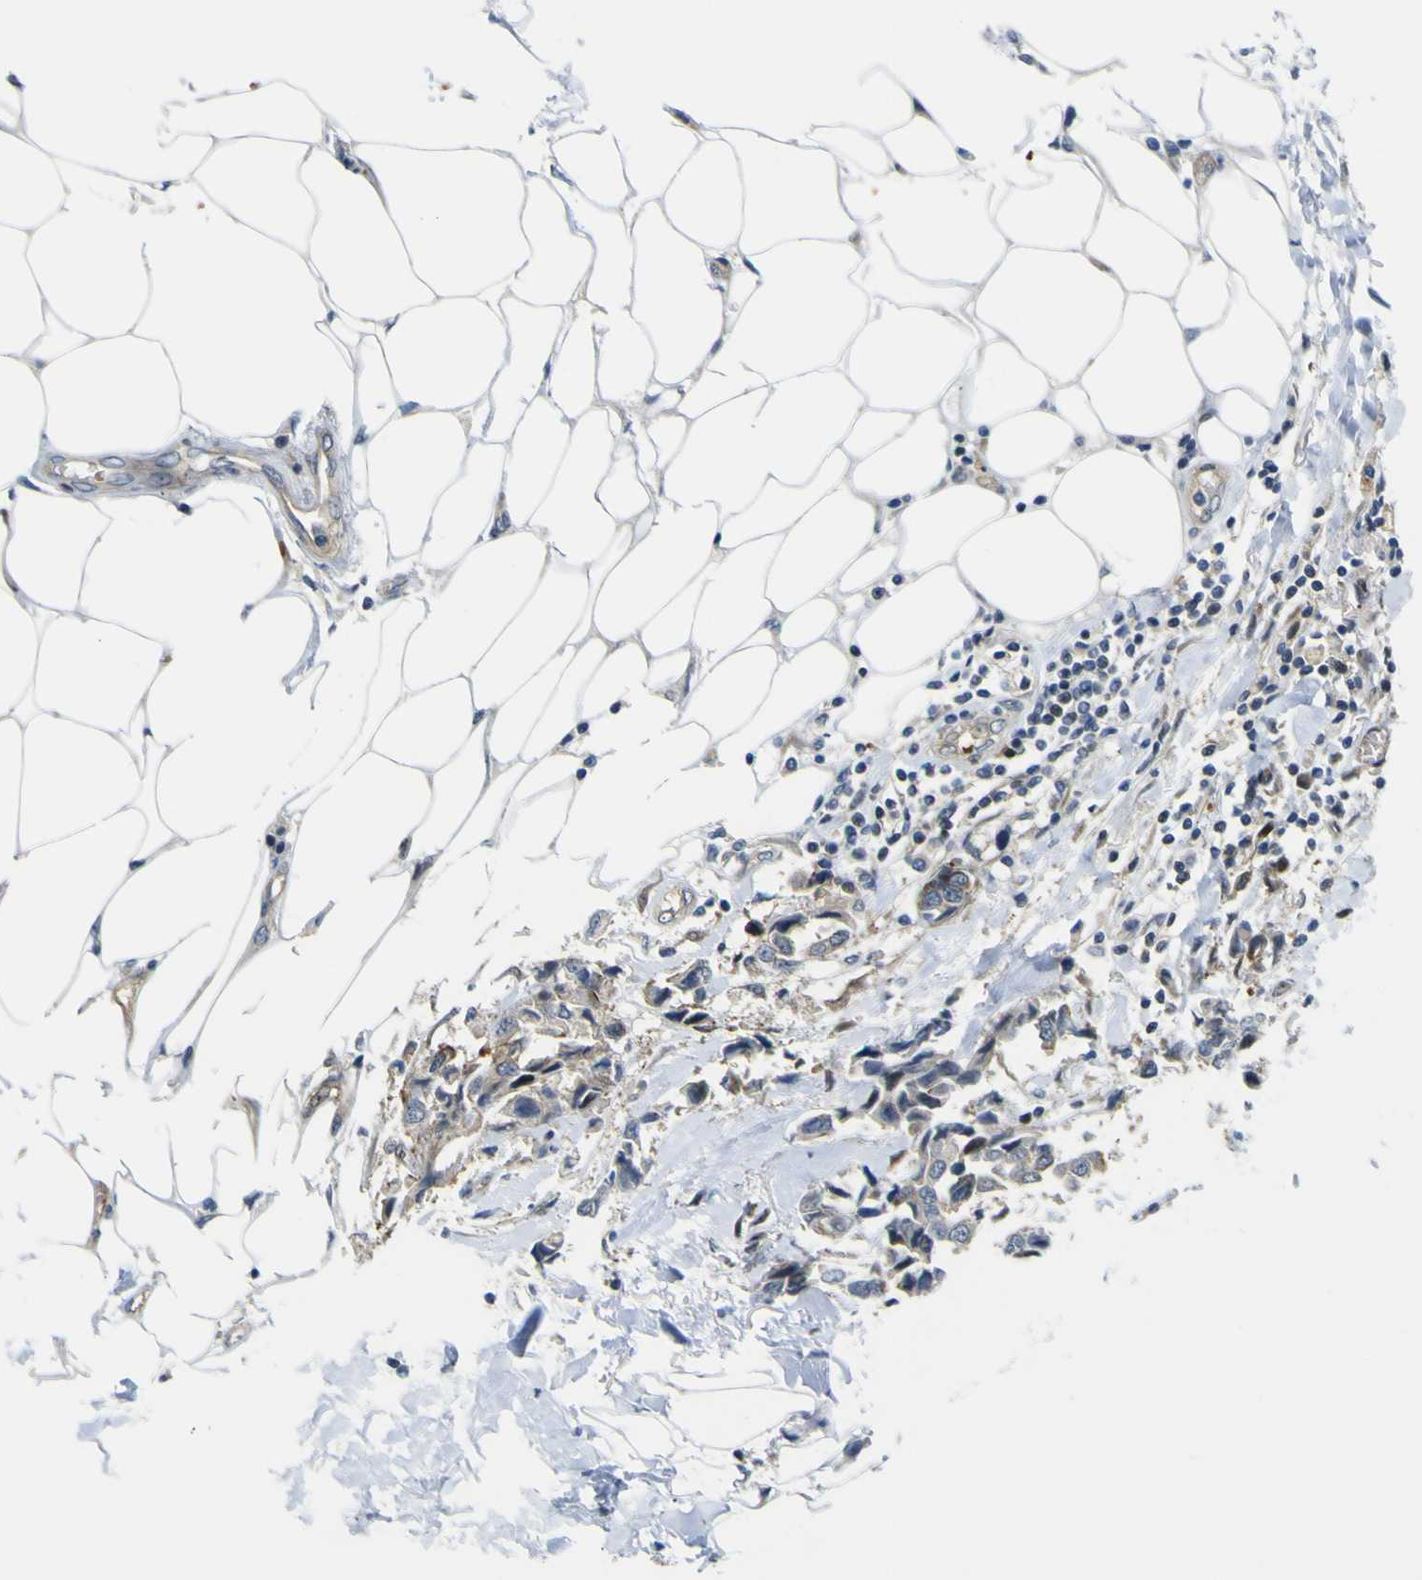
{"staining": {"intensity": "moderate", "quantity": "25%-75%", "location": "cytoplasmic/membranous"}, "tissue": "breast cancer", "cell_type": "Tumor cells", "image_type": "cancer", "snomed": [{"axis": "morphology", "description": "Duct carcinoma"}, {"axis": "topography", "description": "Breast"}], "caption": "Breast cancer was stained to show a protein in brown. There is medium levels of moderate cytoplasmic/membranous positivity in about 25%-75% of tumor cells.", "gene": "KDM7A", "patient": {"sex": "female", "age": 80}}